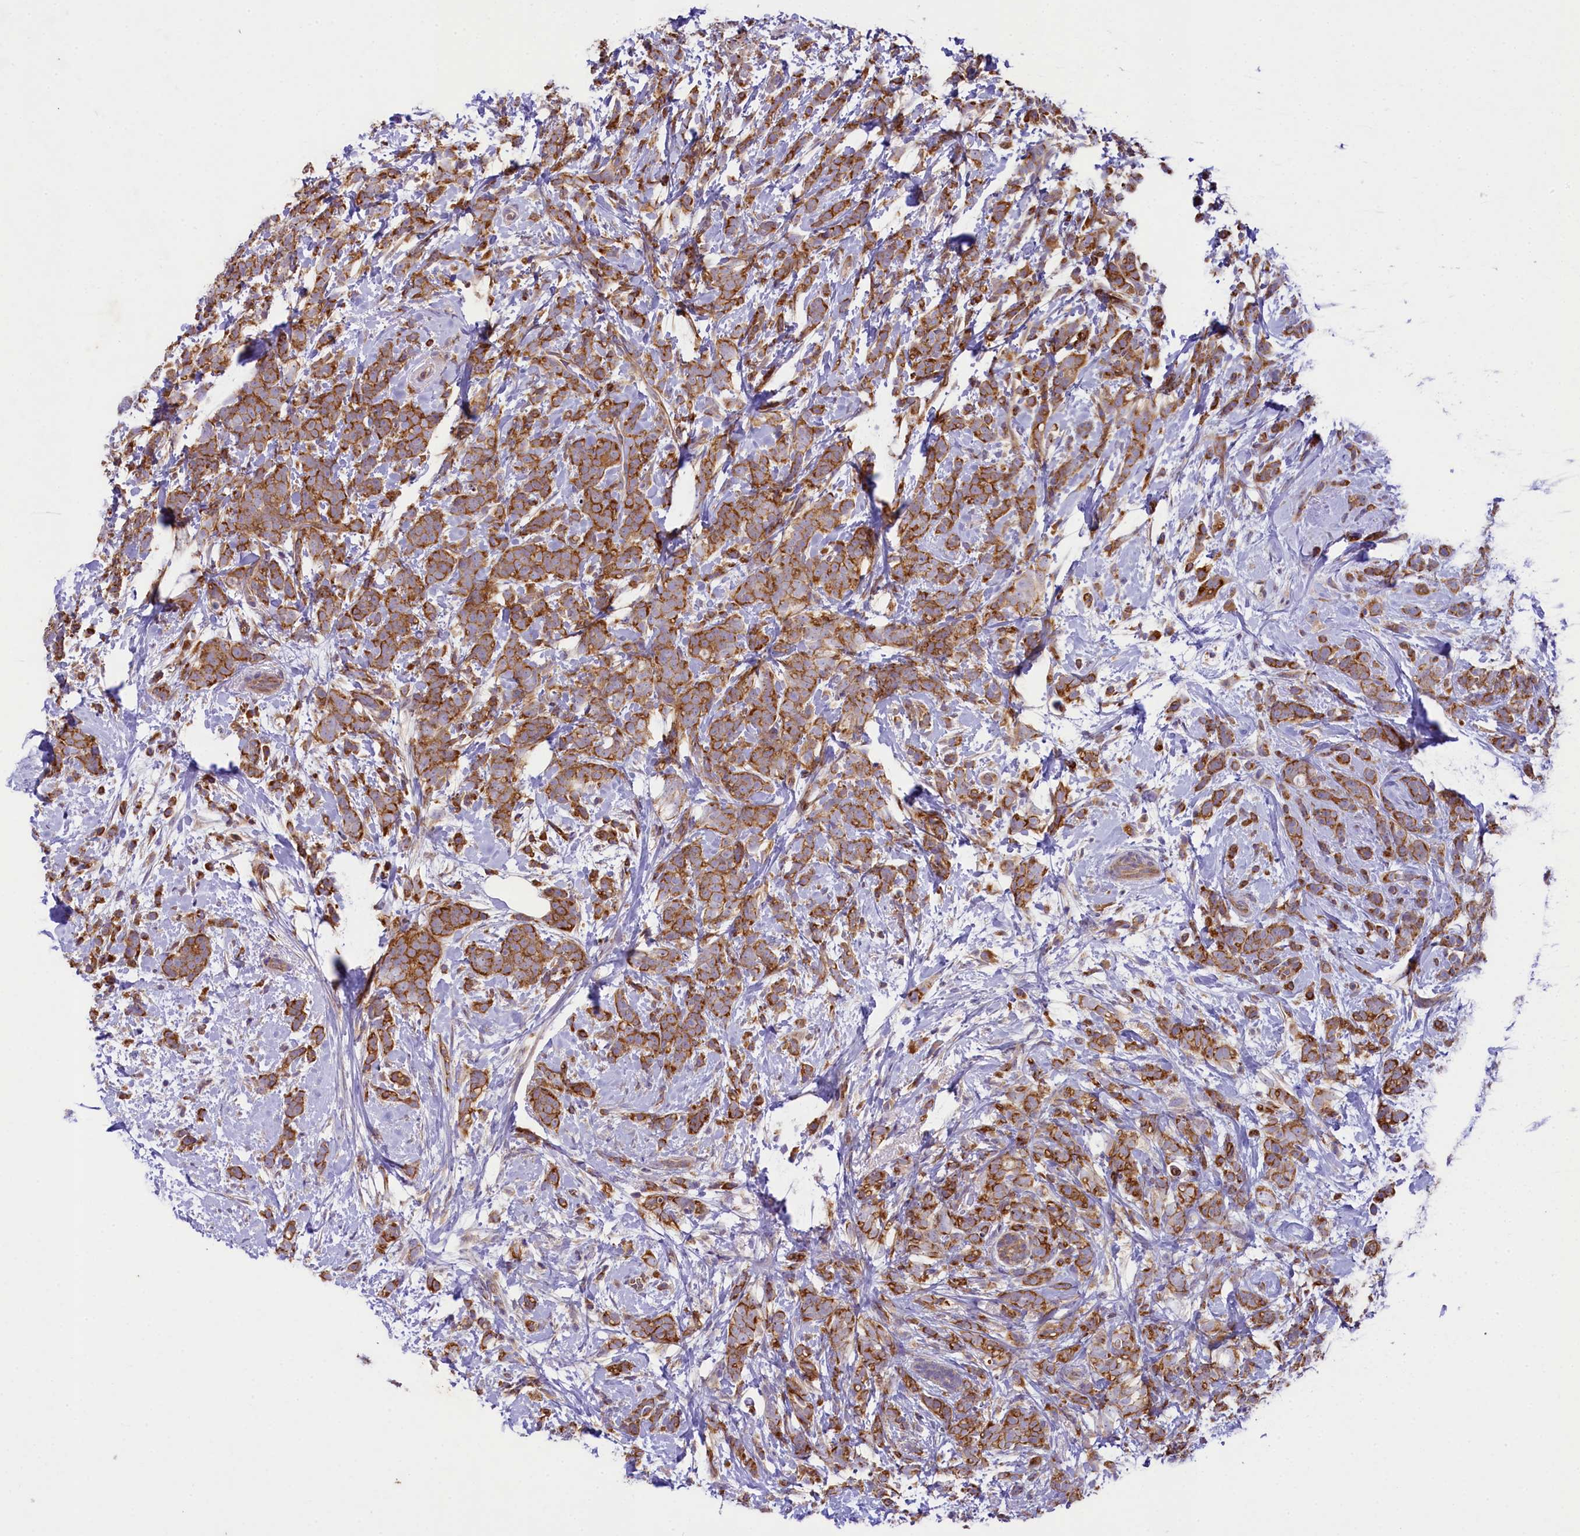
{"staining": {"intensity": "strong", "quantity": ">75%", "location": "cytoplasmic/membranous"}, "tissue": "breast cancer", "cell_type": "Tumor cells", "image_type": "cancer", "snomed": [{"axis": "morphology", "description": "Lobular carcinoma"}, {"axis": "topography", "description": "Breast"}], "caption": "DAB (3,3'-diaminobenzidine) immunohistochemical staining of human breast lobular carcinoma shows strong cytoplasmic/membranous protein positivity in approximately >75% of tumor cells.", "gene": "LARP4", "patient": {"sex": "female", "age": 58}}